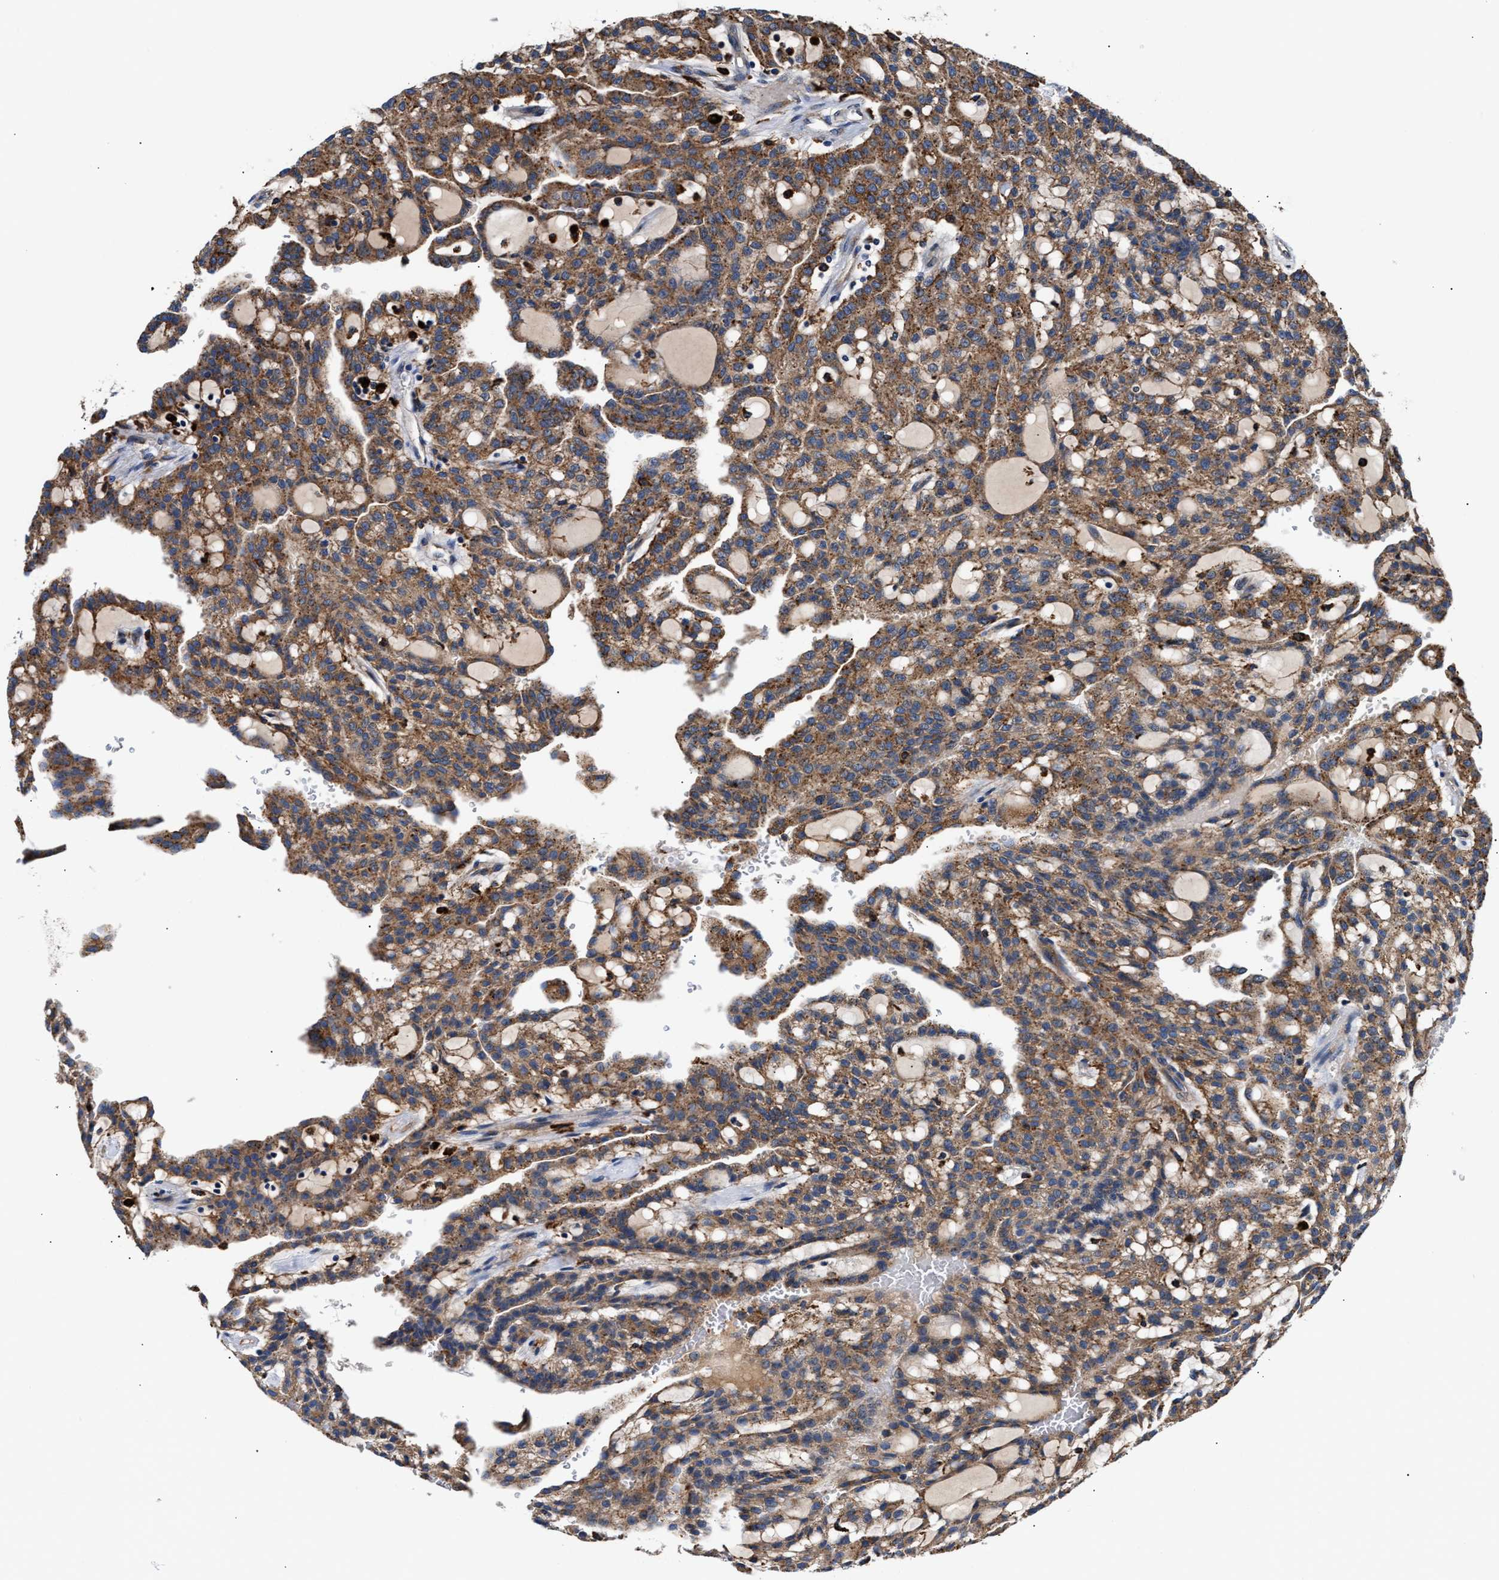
{"staining": {"intensity": "moderate", "quantity": ">75%", "location": "cytoplasmic/membranous"}, "tissue": "renal cancer", "cell_type": "Tumor cells", "image_type": "cancer", "snomed": [{"axis": "morphology", "description": "Adenocarcinoma, NOS"}, {"axis": "topography", "description": "Kidney"}], "caption": "Immunohistochemistry (IHC) of renal adenocarcinoma displays medium levels of moderate cytoplasmic/membranous staining in about >75% of tumor cells.", "gene": "CCDC146", "patient": {"sex": "male", "age": 63}}